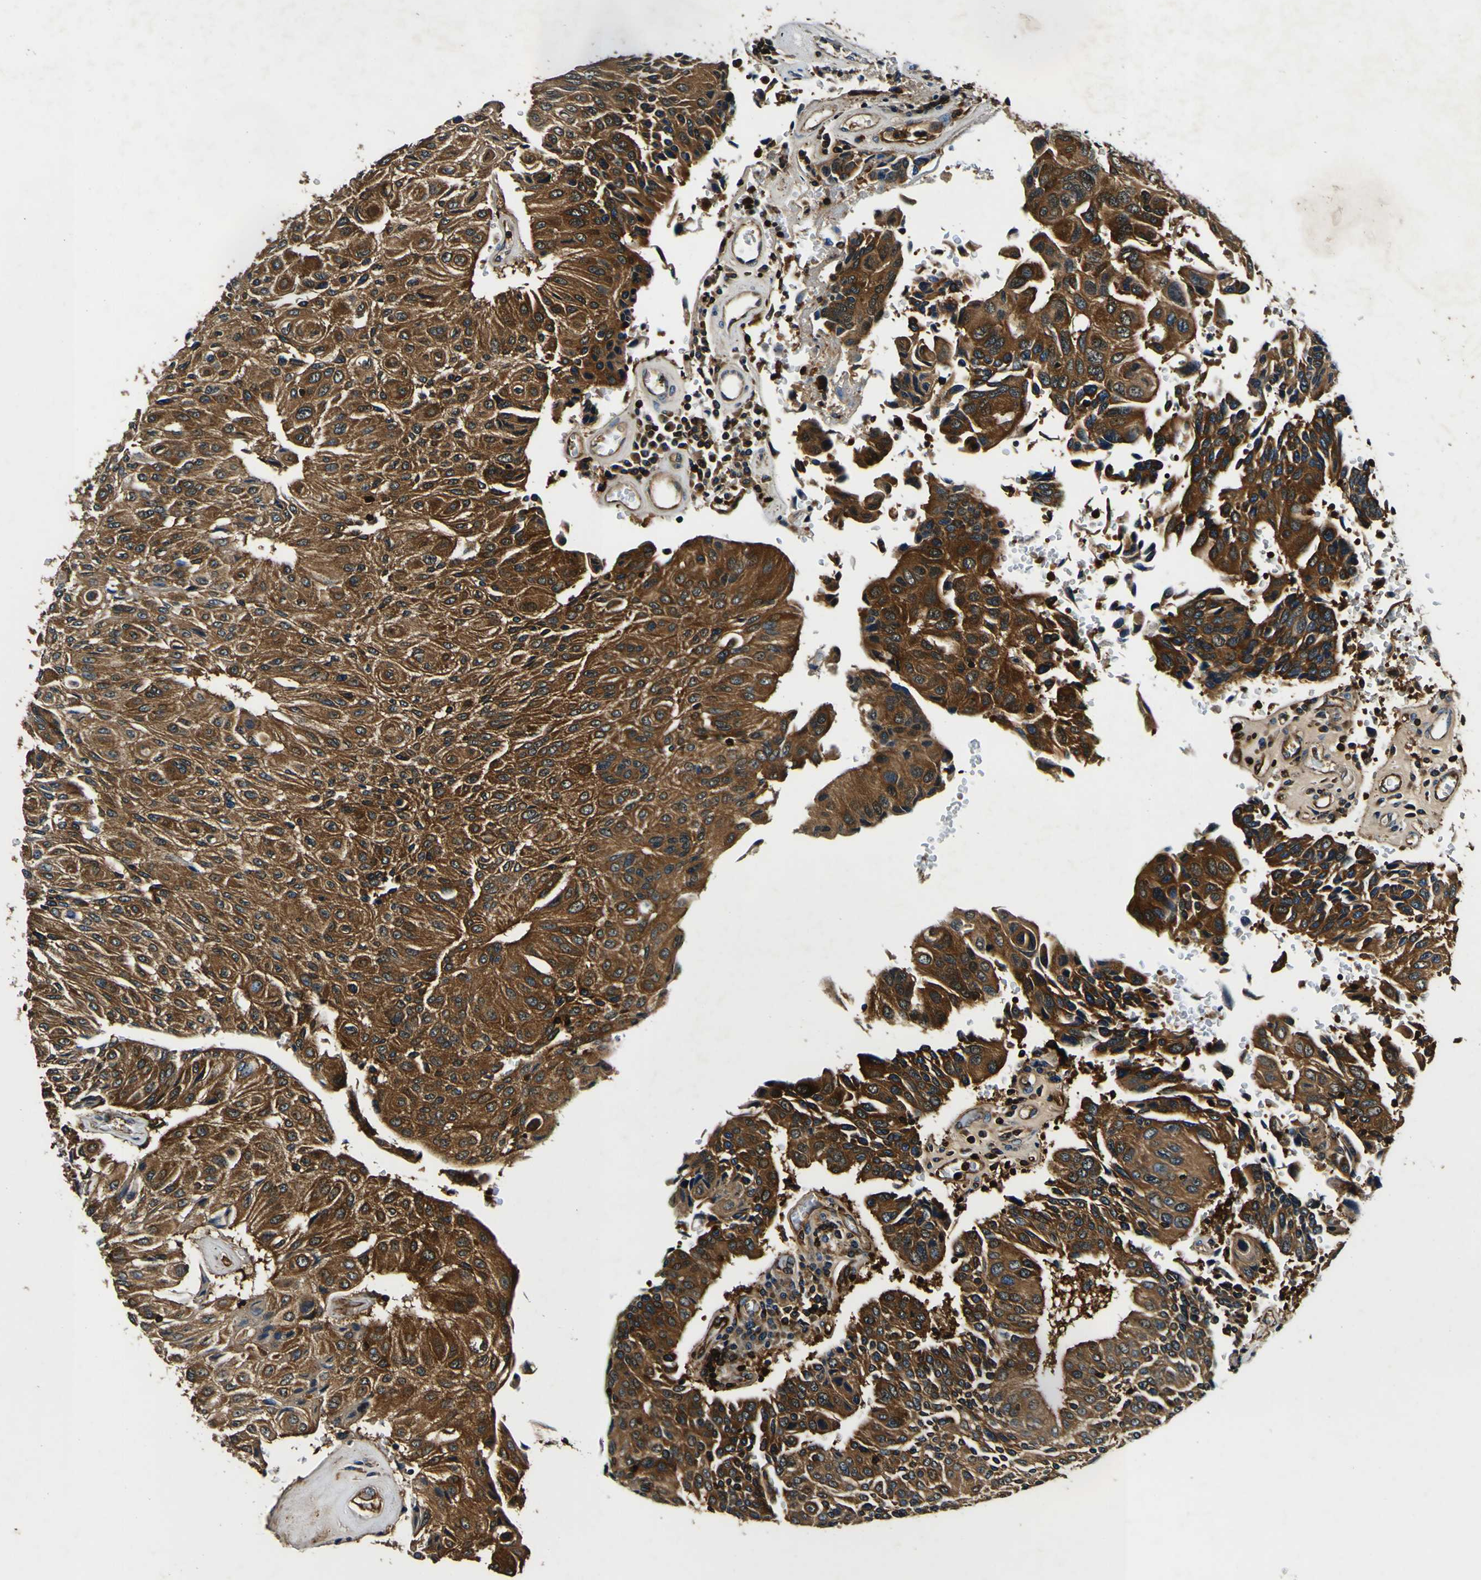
{"staining": {"intensity": "strong", "quantity": ">75%", "location": "cytoplasmic/membranous"}, "tissue": "urothelial cancer", "cell_type": "Tumor cells", "image_type": "cancer", "snomed": [{"axis": "morphology", "description": "Urothelial carcinoma, High grade"}, {"axis": "topography", "description": "Urinary bladder"}], "caption": "The micrograph exhibits immunohistochemical staining of urothelial cancer. There is strong cytoplasmic/membranous positivity is appreciated in about >75% of tumor cells.", "gene": "RHOT2", "patient": {"sex": "male", "age": 66}}